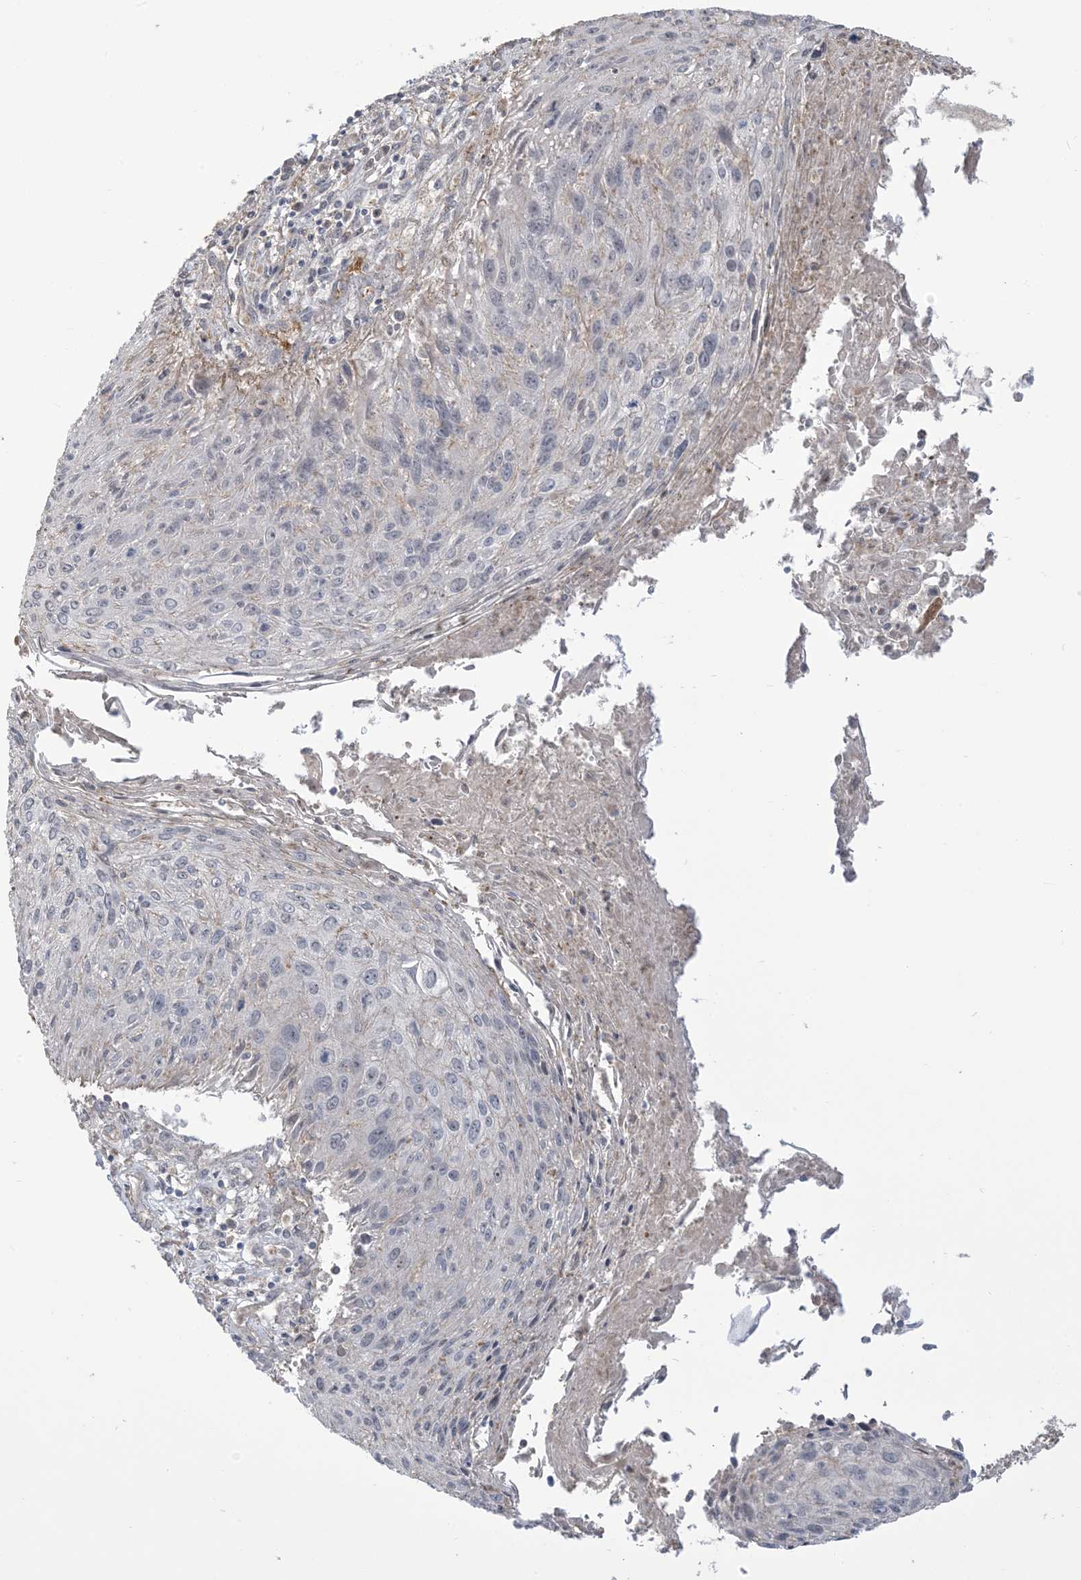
{"staining": {"intensity": "negative", "quantity": "none", "location": "none"}, "tissue": "cervical cancer", "cell_type": "Tumor cells", "image_type": "cancer", "snomed": [{"axis": "morphology", "description": "Squamous cell carcinoma, NOS"}, {"axis": "topography", "description": "Cervix"}], "caption": "Immunohistochemistry (IHC) image of neoplastic tissue: cervical squamous cell carcinoma stained with DAB reveals no significant protein staining in tumor cells. (DAB immunohistochemistry with hematoxylin counter stain).", "gene": "KLHL18", "patient": {"sex": "female", "age": 51}}